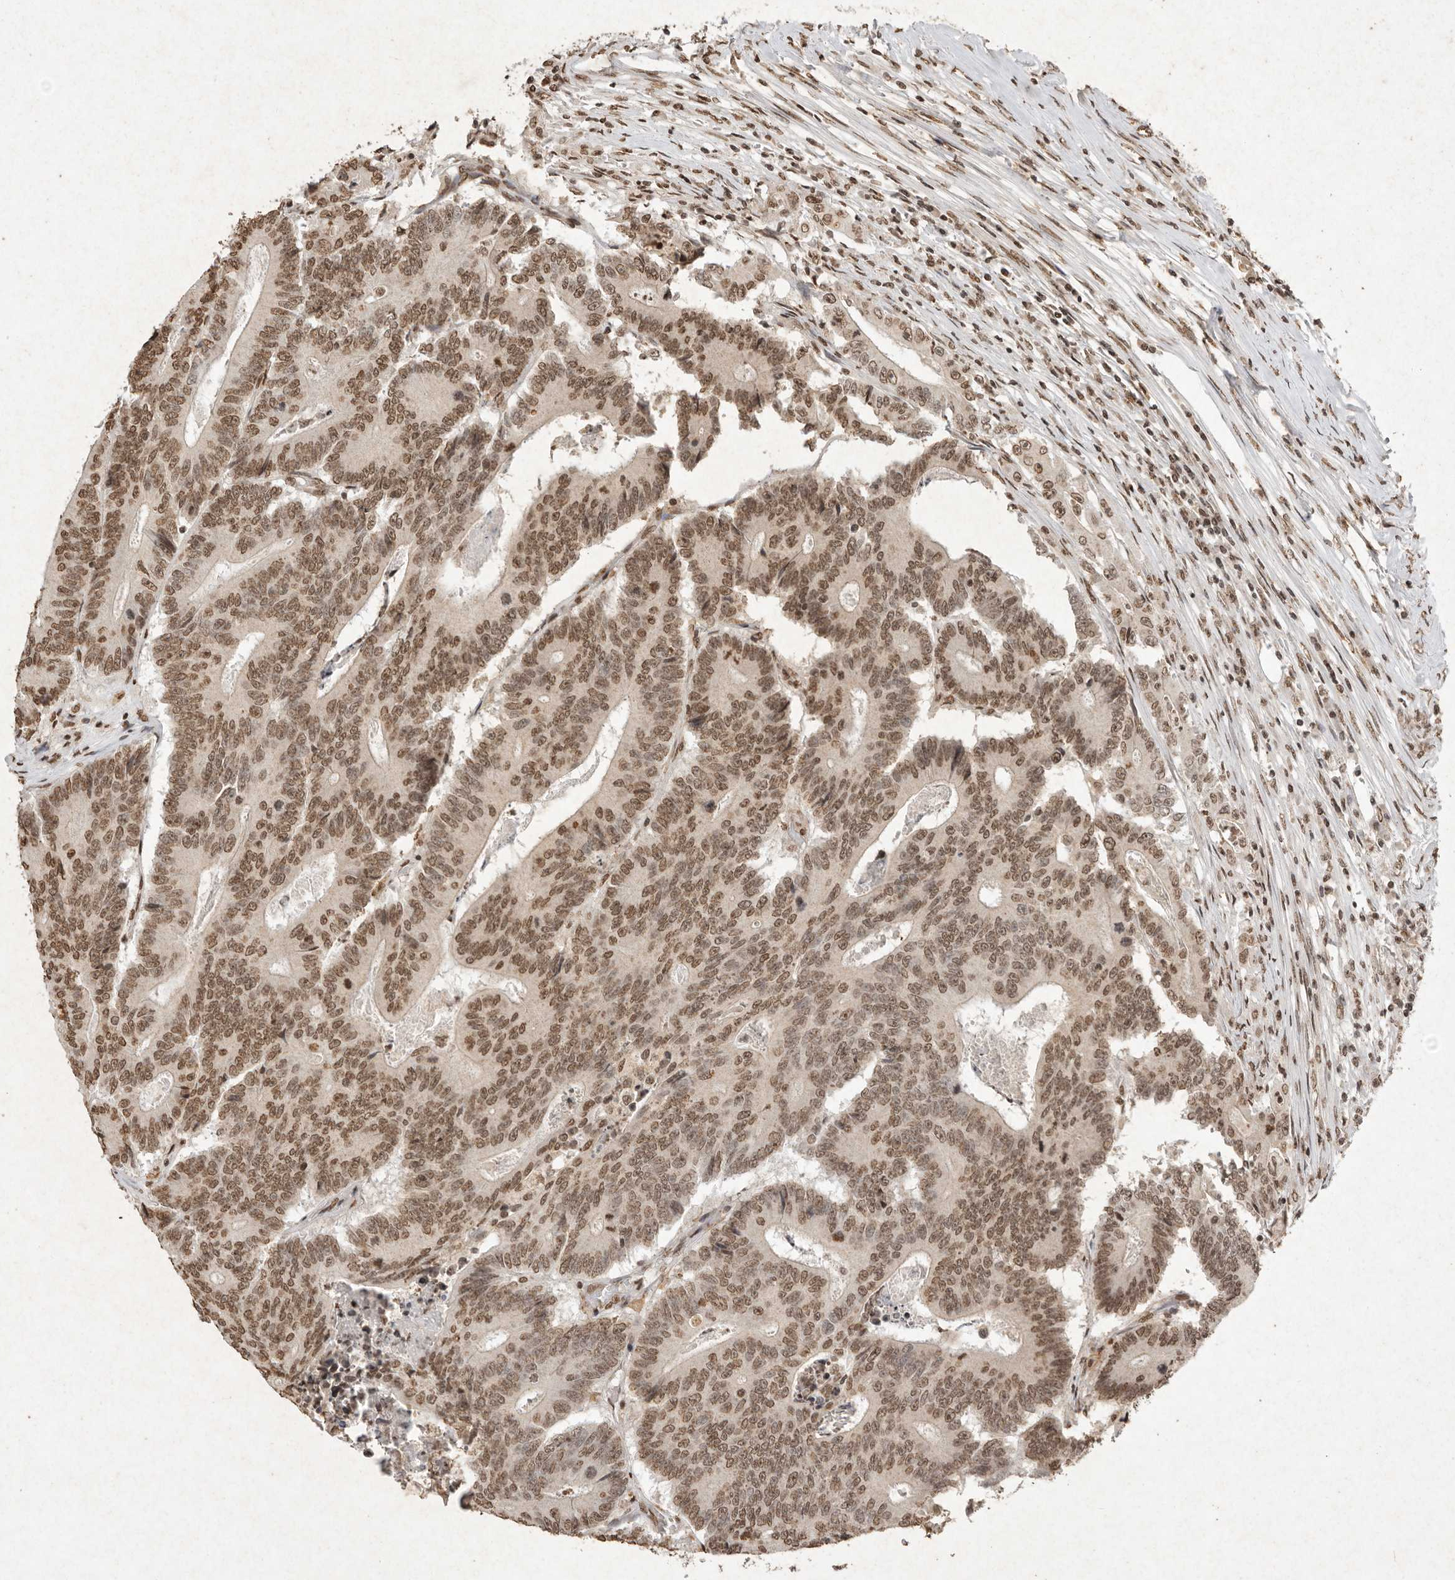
{"staining": {"intensity": "moderate", "quantity": ">75%", "location": "nuclear"}, "tissue": "colorectal cancer", "cell_type": "Tumor cells", "image_type": "cancer", "snomed": [{"axis": "morphology", "description": "Adenocarcinoma, NOS"}, {"axis": "topography", "description": "Colon"}], "caption": "A brown stain labels moderate nuclear positivity of a protein in colorectal cancer tumor cells.", "gene": "NKX3-2", "patient": {"sex": "male", "age": 83}}